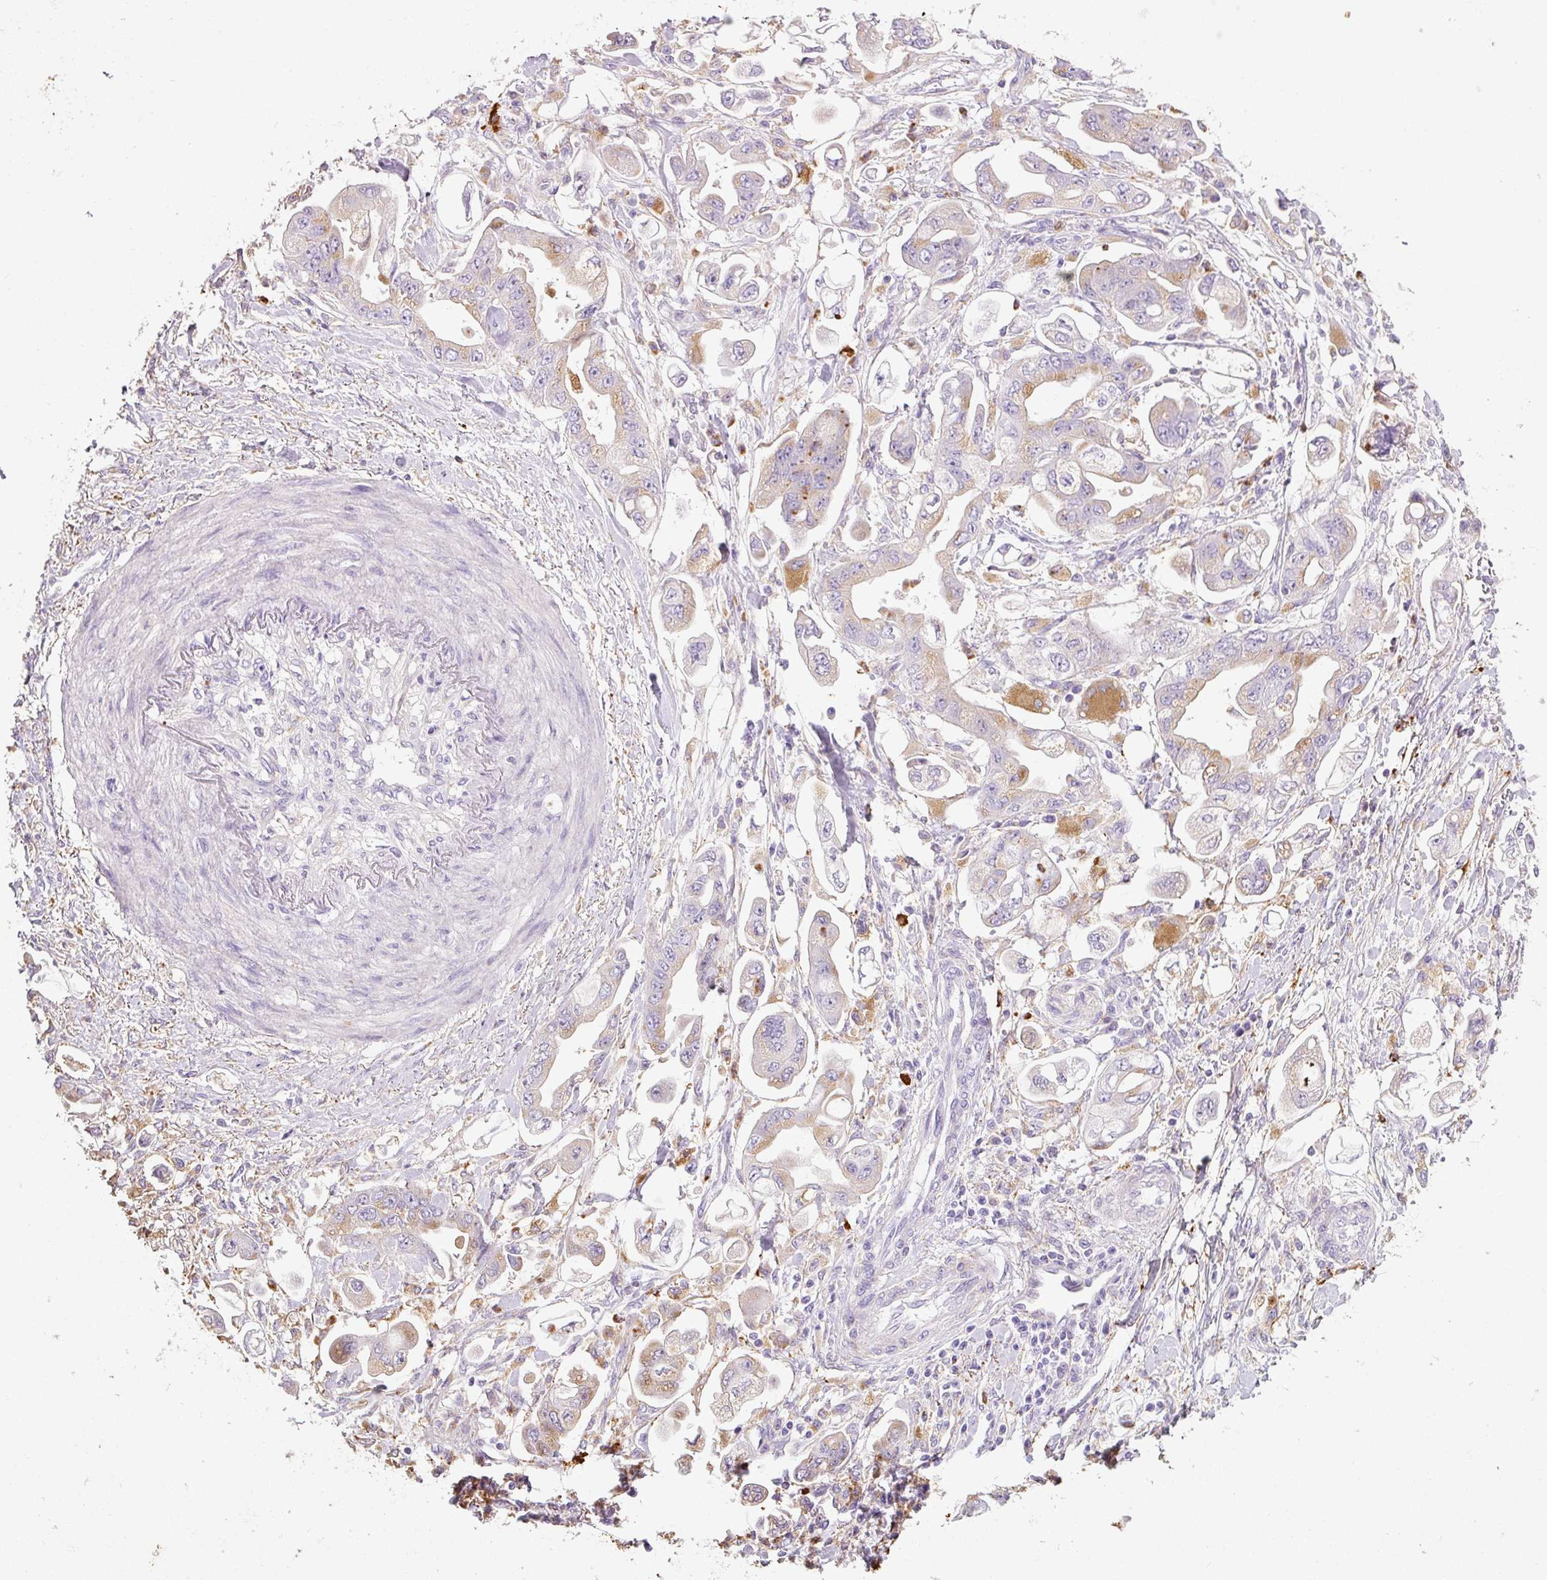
{"staining": {"intensity": "moderate", "quantity": "<25%", "location": "cytoplasmic/membranous"}, "tissue": "stomach cancer", "cell_type": "Tumor cells", "image_type": "cancer", "snomed": [{"axis": "morphology", "description": "Adenocarcinoma, NOS"}, {"axis": "topography", "description": "Stomach"}], "caption": "This photomicrograph reveals IHC staining of human adenocarcinoma (stomach), with low moderate cytoplasmic/membranous positivity in approximately <25% of tumor cells.", "gene": "TMC8", "patient": {"sex": "male", "age": 62}}